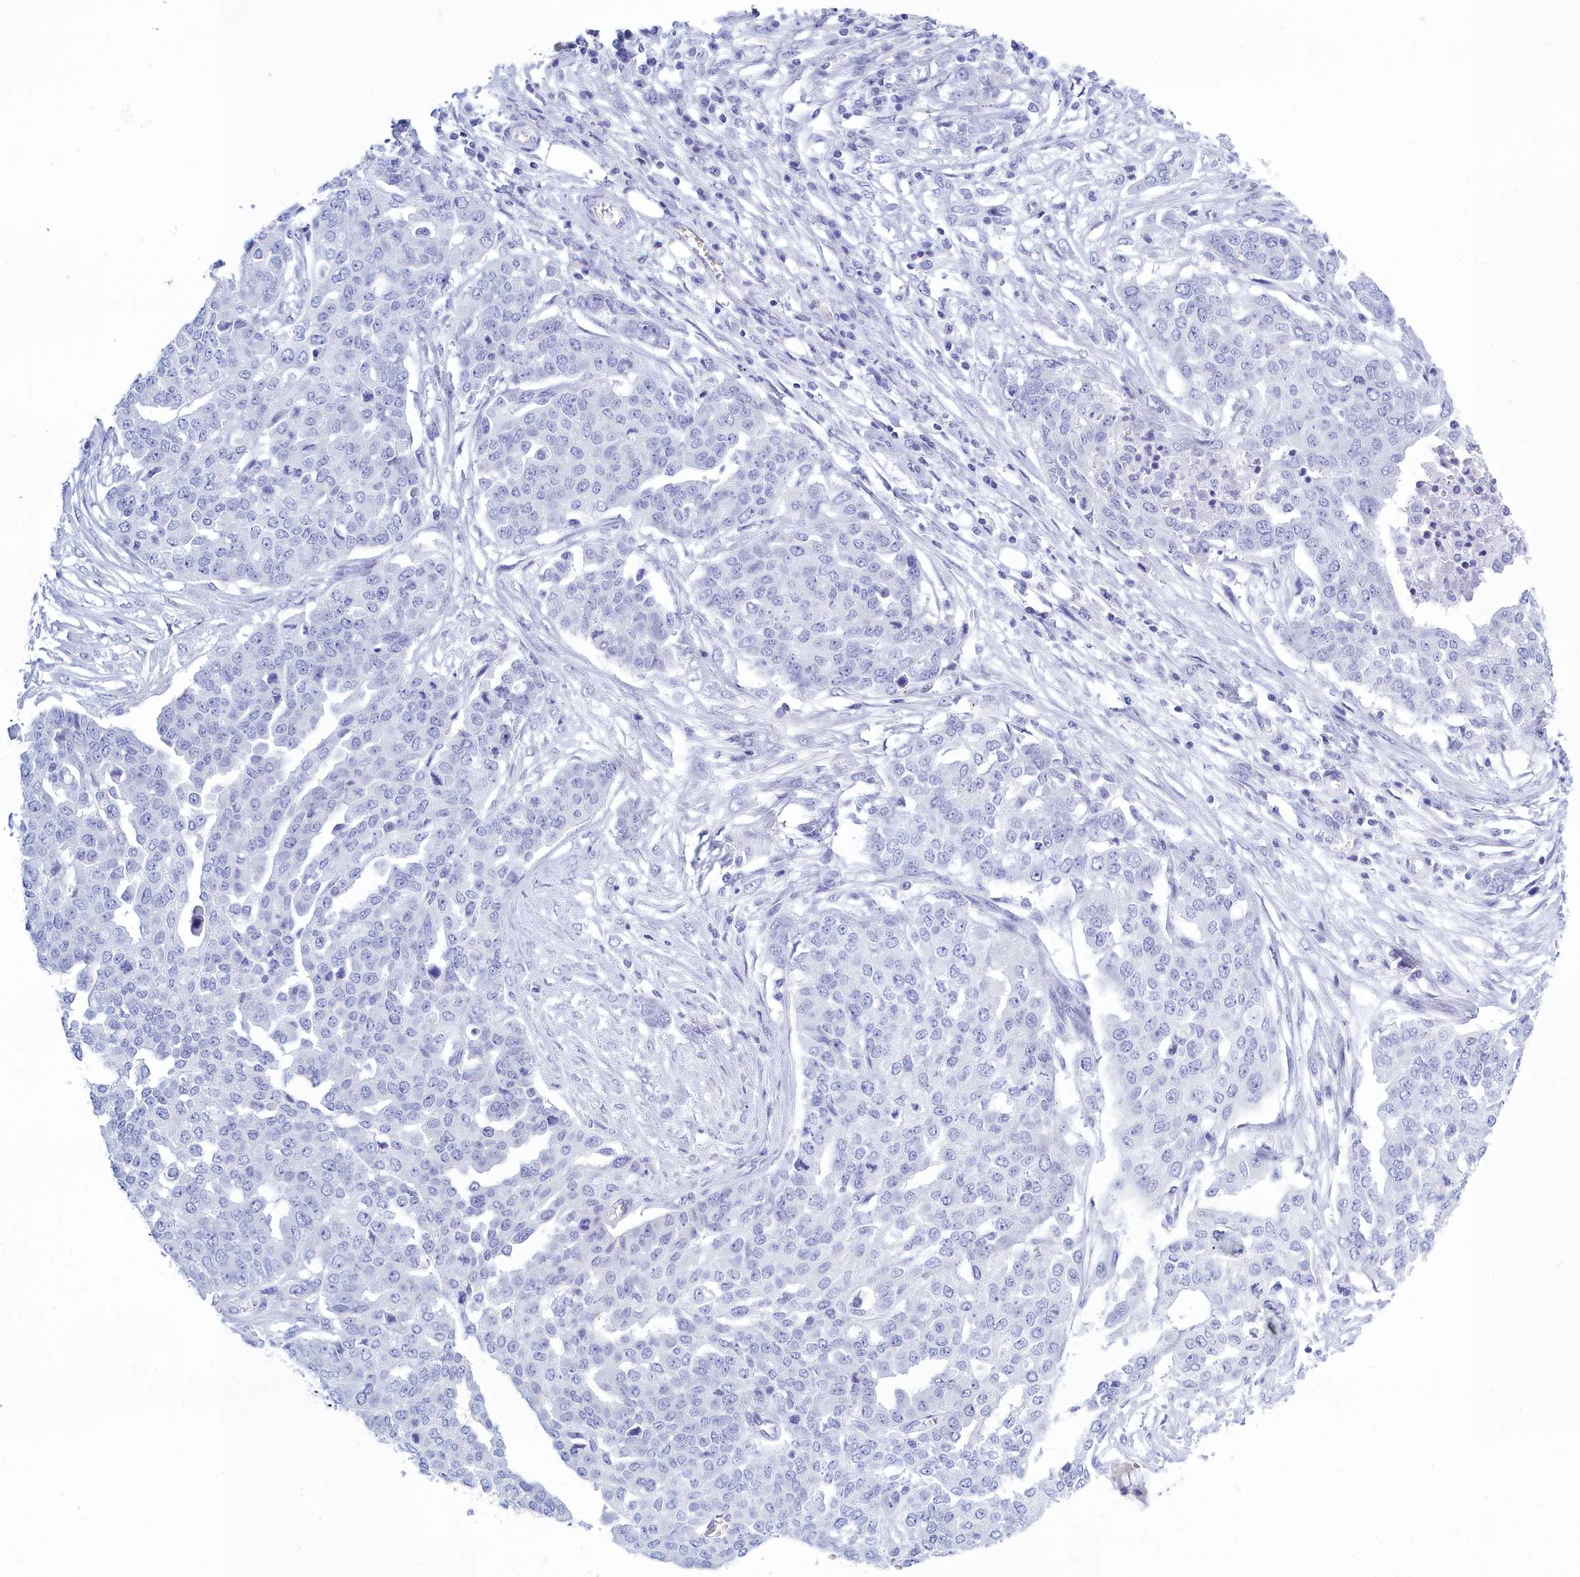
{"staining": {"intensity": "negative", "quantity": "none", "location": "none"}, "tissue": "ovarian cancer", "cell_type": "Tumor cells", "image_type": "cancer", "snomed": [{"axis": "morphology", "description": "Cystadenocarcinoma, serous, NOS"}, {"axis": "topography", "description": "Soft tissue"}, {"axis": "topography", "description": "Ovary"}], "caption": "IHC histopathology image of neoplastic tissue: serous cystadenocarcinoma (ovarian) stained with DAB (3,3'-diaminobenzidine) exhibits no significant protein staining in tumor cells.", "gene": "TMEM97", "patient": {"sex": "female", "age": 57}}